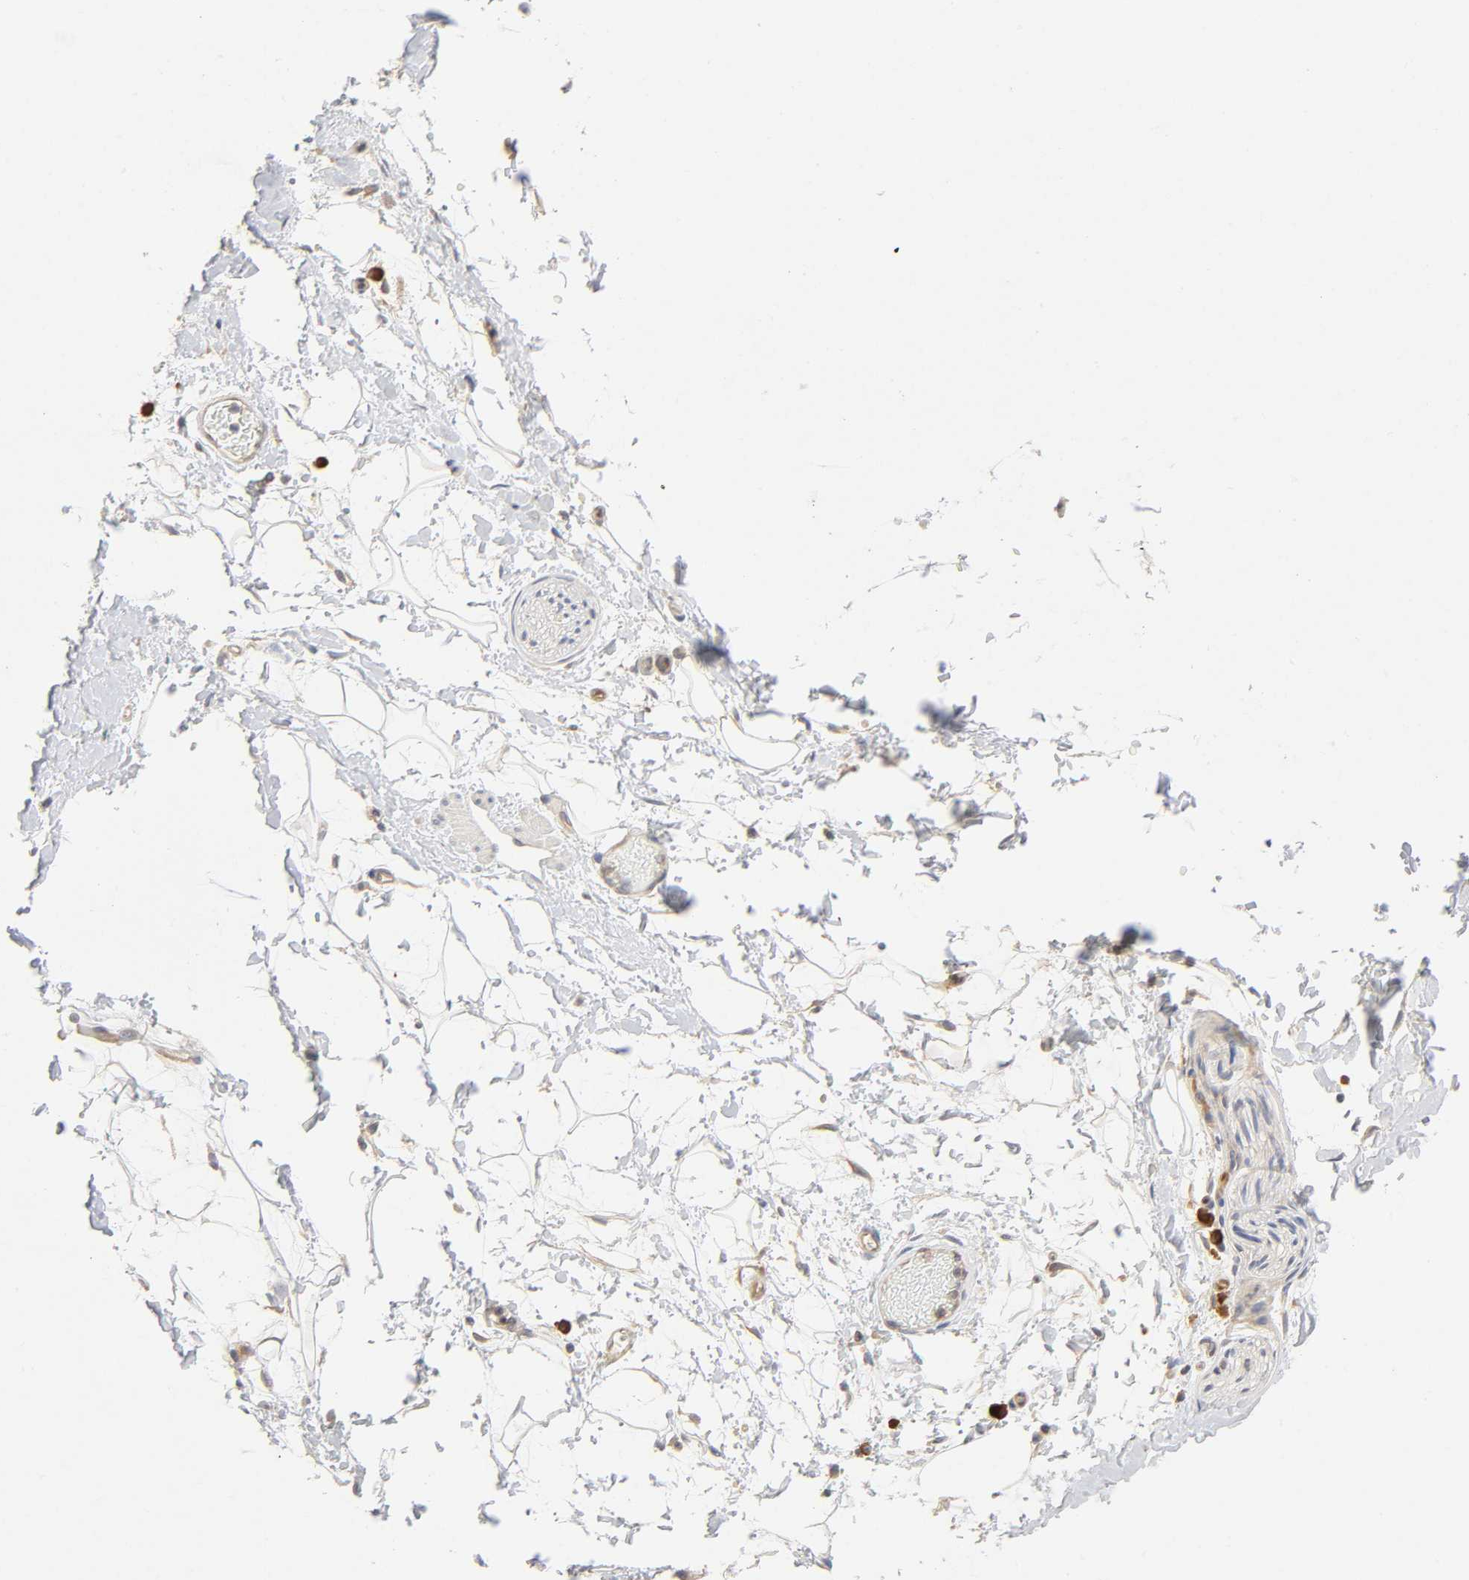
{"staining": {"intensity": "moderate", "quantity": ">75%", "location": "cytoplasmic/membranous"}, "tissue": "adipose tissue", "cell_type": "Adipocytes", "image_type": "normal", "snomed": [{"axis": "morphology", "description": "Normal tissue, NOS"}, {"axis": "topography", "description": "Soft tissue"}], "caption": "A brown stain shows moderate cytoplasmic/membranous expression of a protein in adipocytes of normal human adipose tissue.", "gene": "IQCJ", "patient": {"sex": "male", "age": 72}}